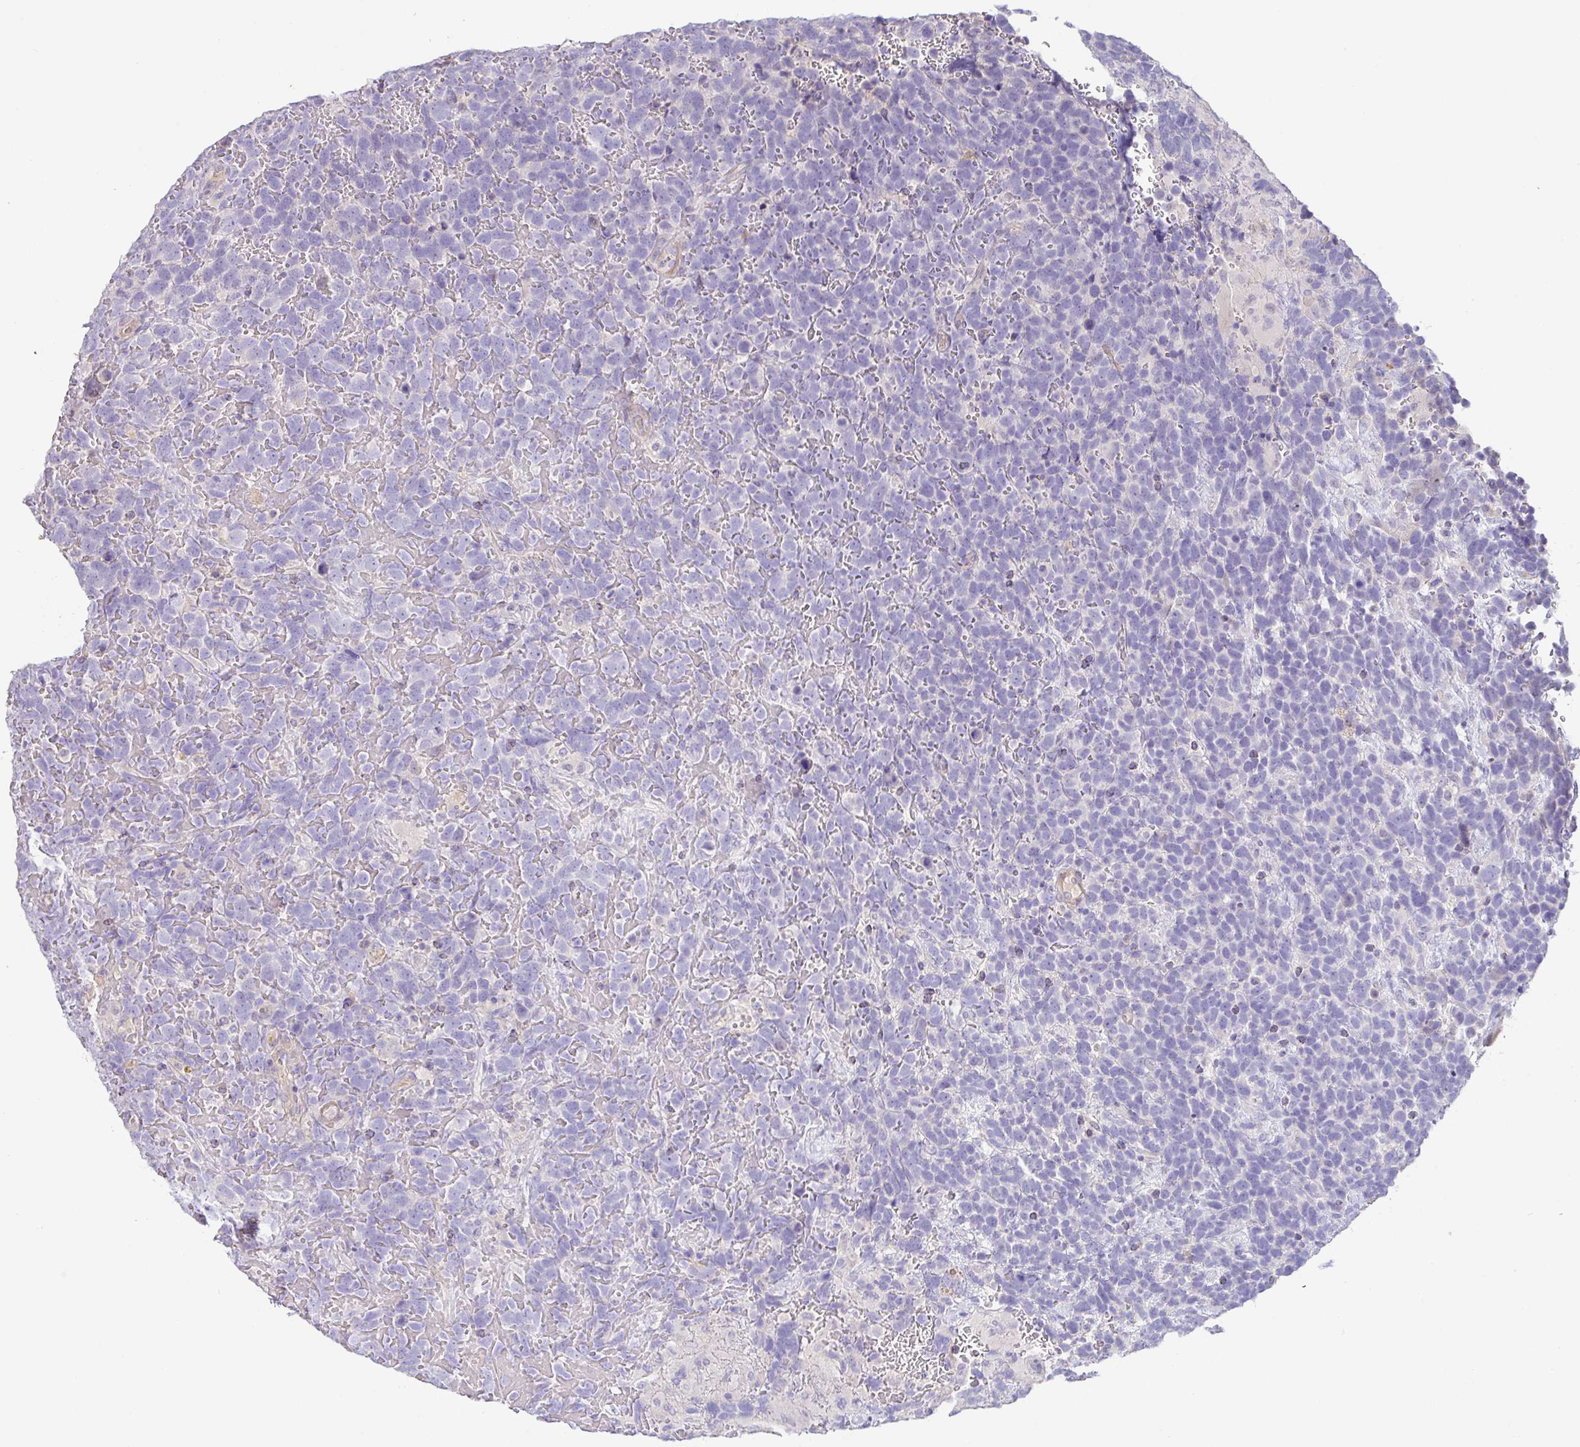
{"staining": {"intensity": "negative", "quantity": "none", "location": "none"}, "tissue": "urothelial cancer", "cell_type": "Tumor cells", "image_type": "cancer", "snomed": [{"axis": "morphology", "description": "Urothelial carcinoma, High grade"}, {"axis": "topography", "description": "Urinary bladder"}], "caption": "Tumor cells show no significant protein expression in urothelial cancer.", "gene": "PYGM", "patient": {"sex": "female", "age": 82}}